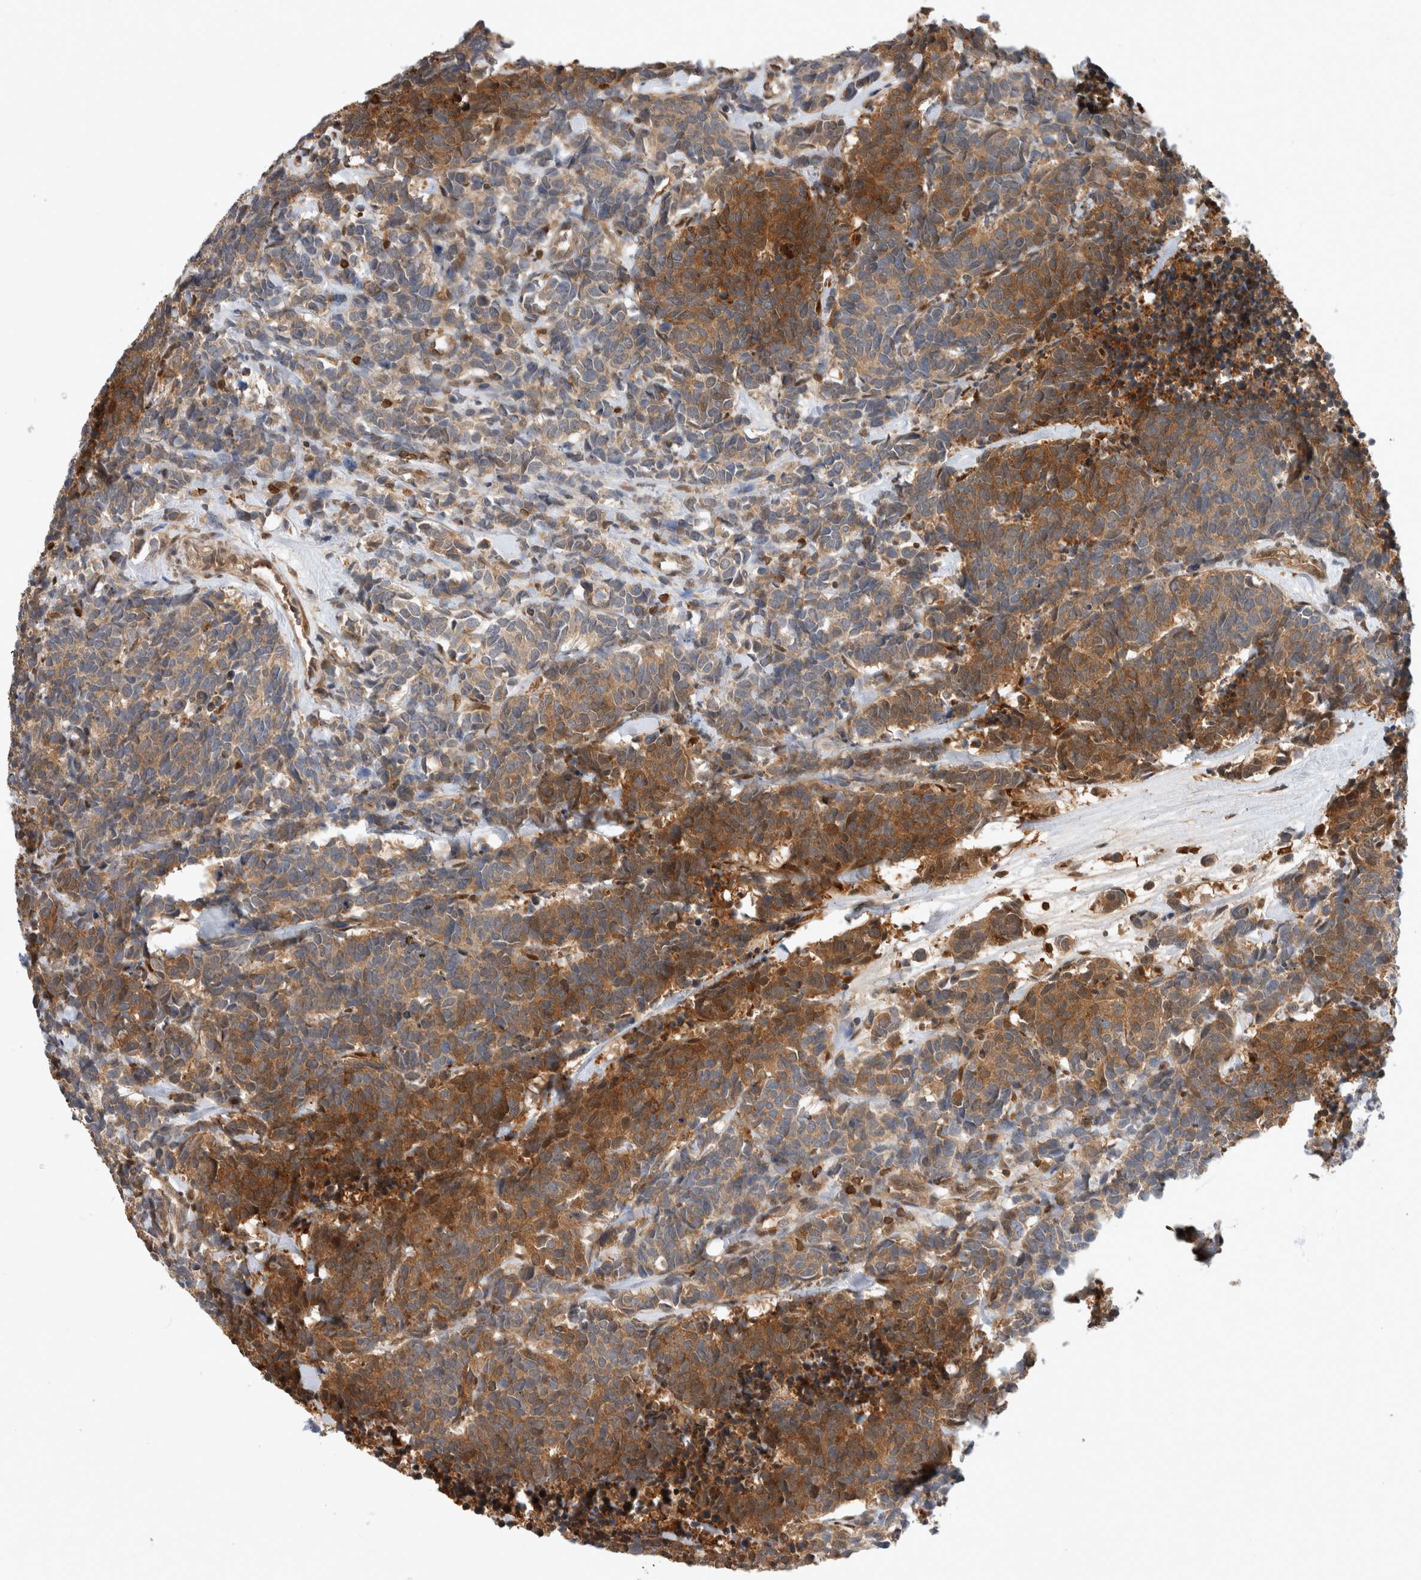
{"staining": {"intensity": "strong", "quantity": "25%-75%", "location": "cytoplasmic/membranous"}, "tissue": "carcinoid", "cell_type": "Tumor cells", "image_type": "cancer", "snomed": [{"axis": "morphology", "description": "Carcinoma, NOS"}, {"axis": "morphology", "description": "Carcinoid, malignant, NOS"}, {"axis": "topography", "description": "Urinary bladder"}], "caption": "This histopathology image exhibits immunohistochemistry (IHC) staining of carcinoma, with high strong cytoplasmic/membranous expression in approximately 25%-75% of tumor cells.", "gene": "ASTN2", "patient": {"sex": "male", "age": 57}}